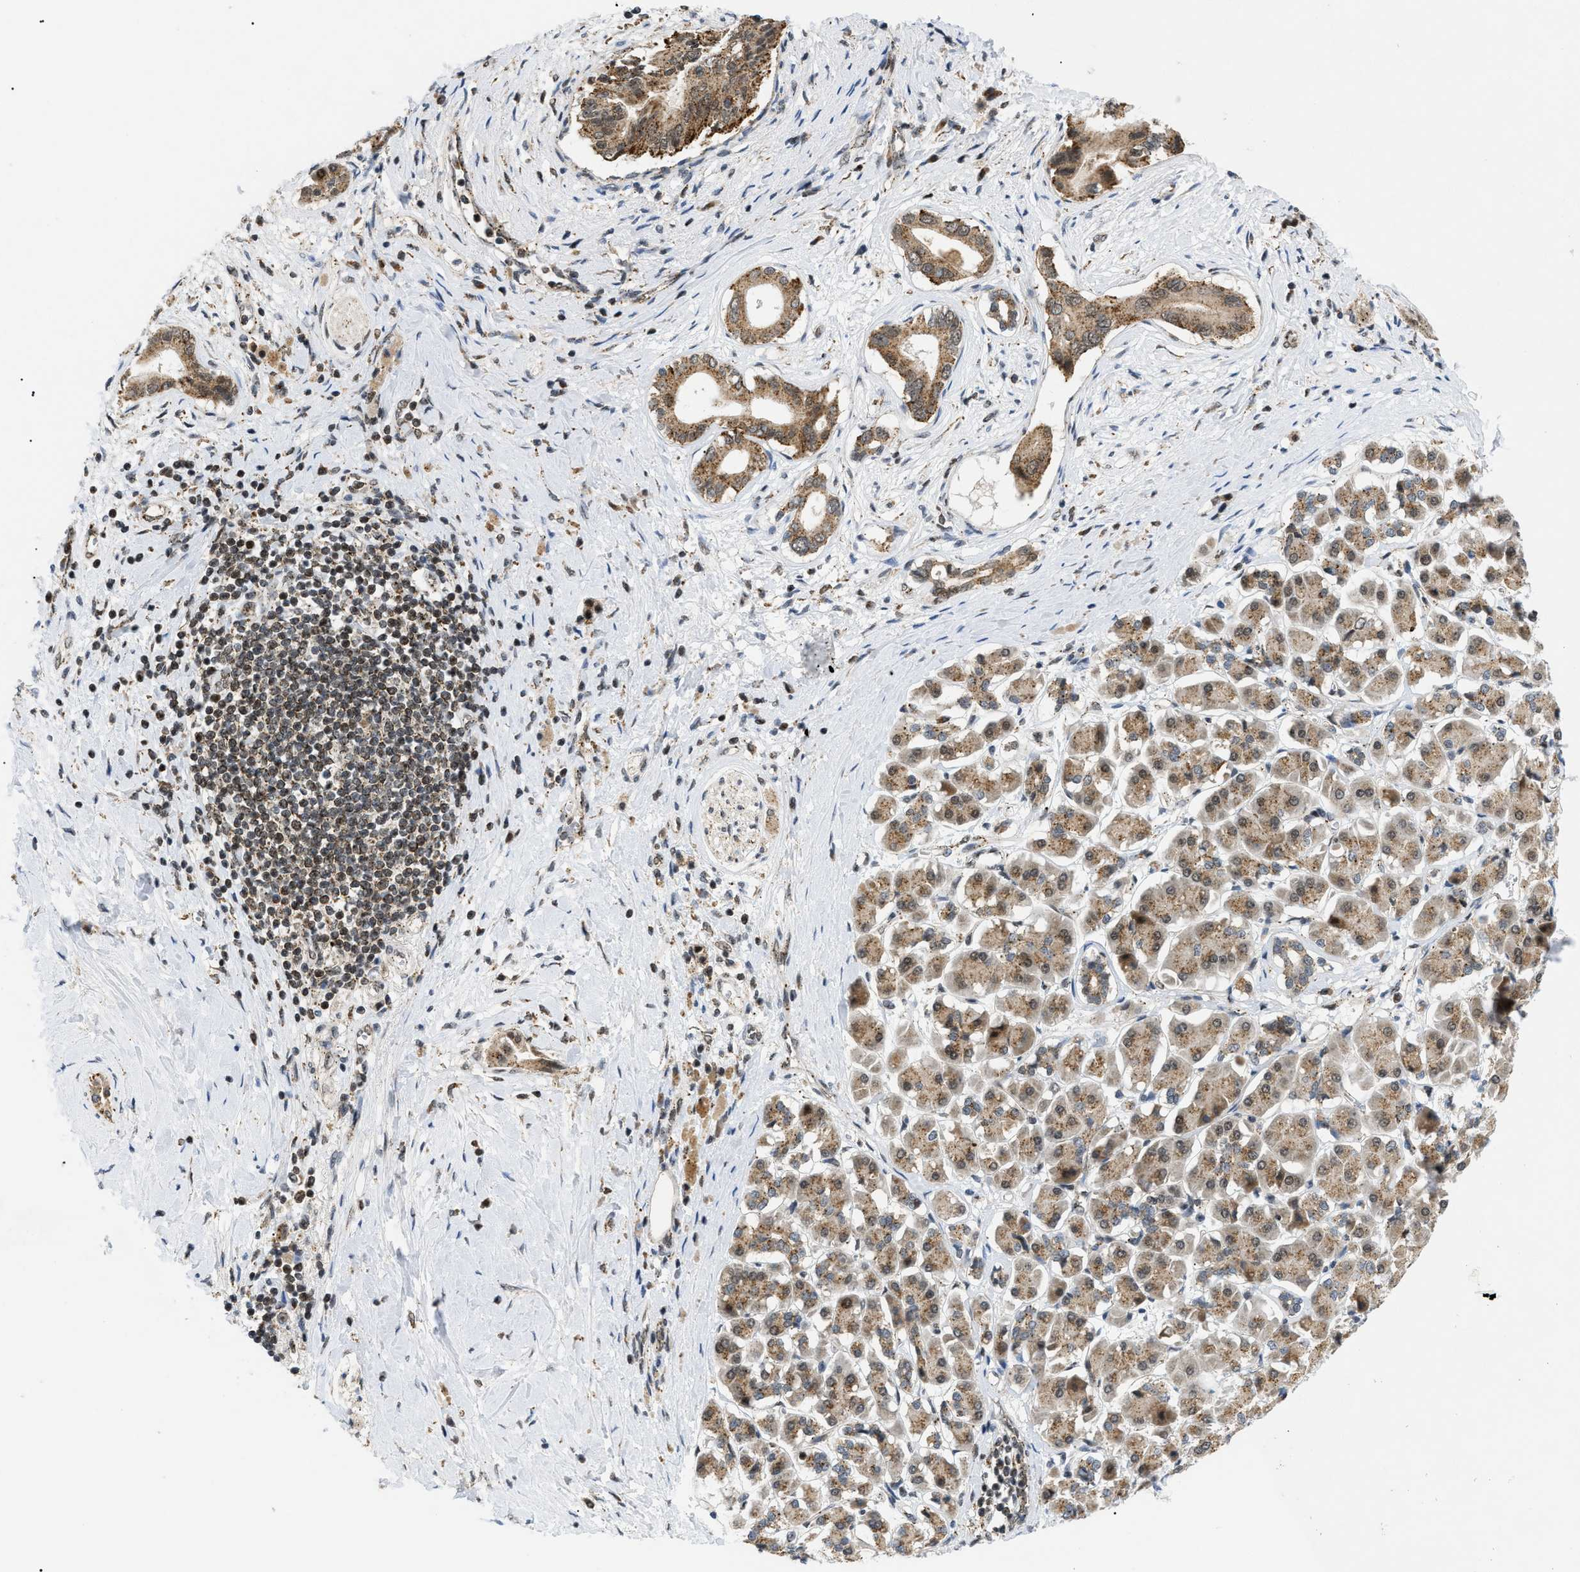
{"staining": {"intensity": "weak", "quantity": ">75%", "location": "cytoplasmic/membranous"}, "tissue": "pancreatic cancer", "cell_type": "Tumor cells", "image_type": "cancer", "snomed": [{"axis": "morphology", "description": "Adenocarcinoma, NOS"}, {"axis": "topography", "description": "Pancreas"}], "caption": "IHC staining of adenocarcinoma (pancreatic), which shows low levels of weak cytoplasmic/membranous positivity in about >75% of tumor cells indicating weak cytoplasmic/membranous protein staining. The staining was performed using DAB (3,3'-diaminobenzidine) (brown) for protein detection and nuclei were counterstained in hematoxylin (blue).", "gene": "ZBTB11", "patient": {"sex": "male", "age": 55}}